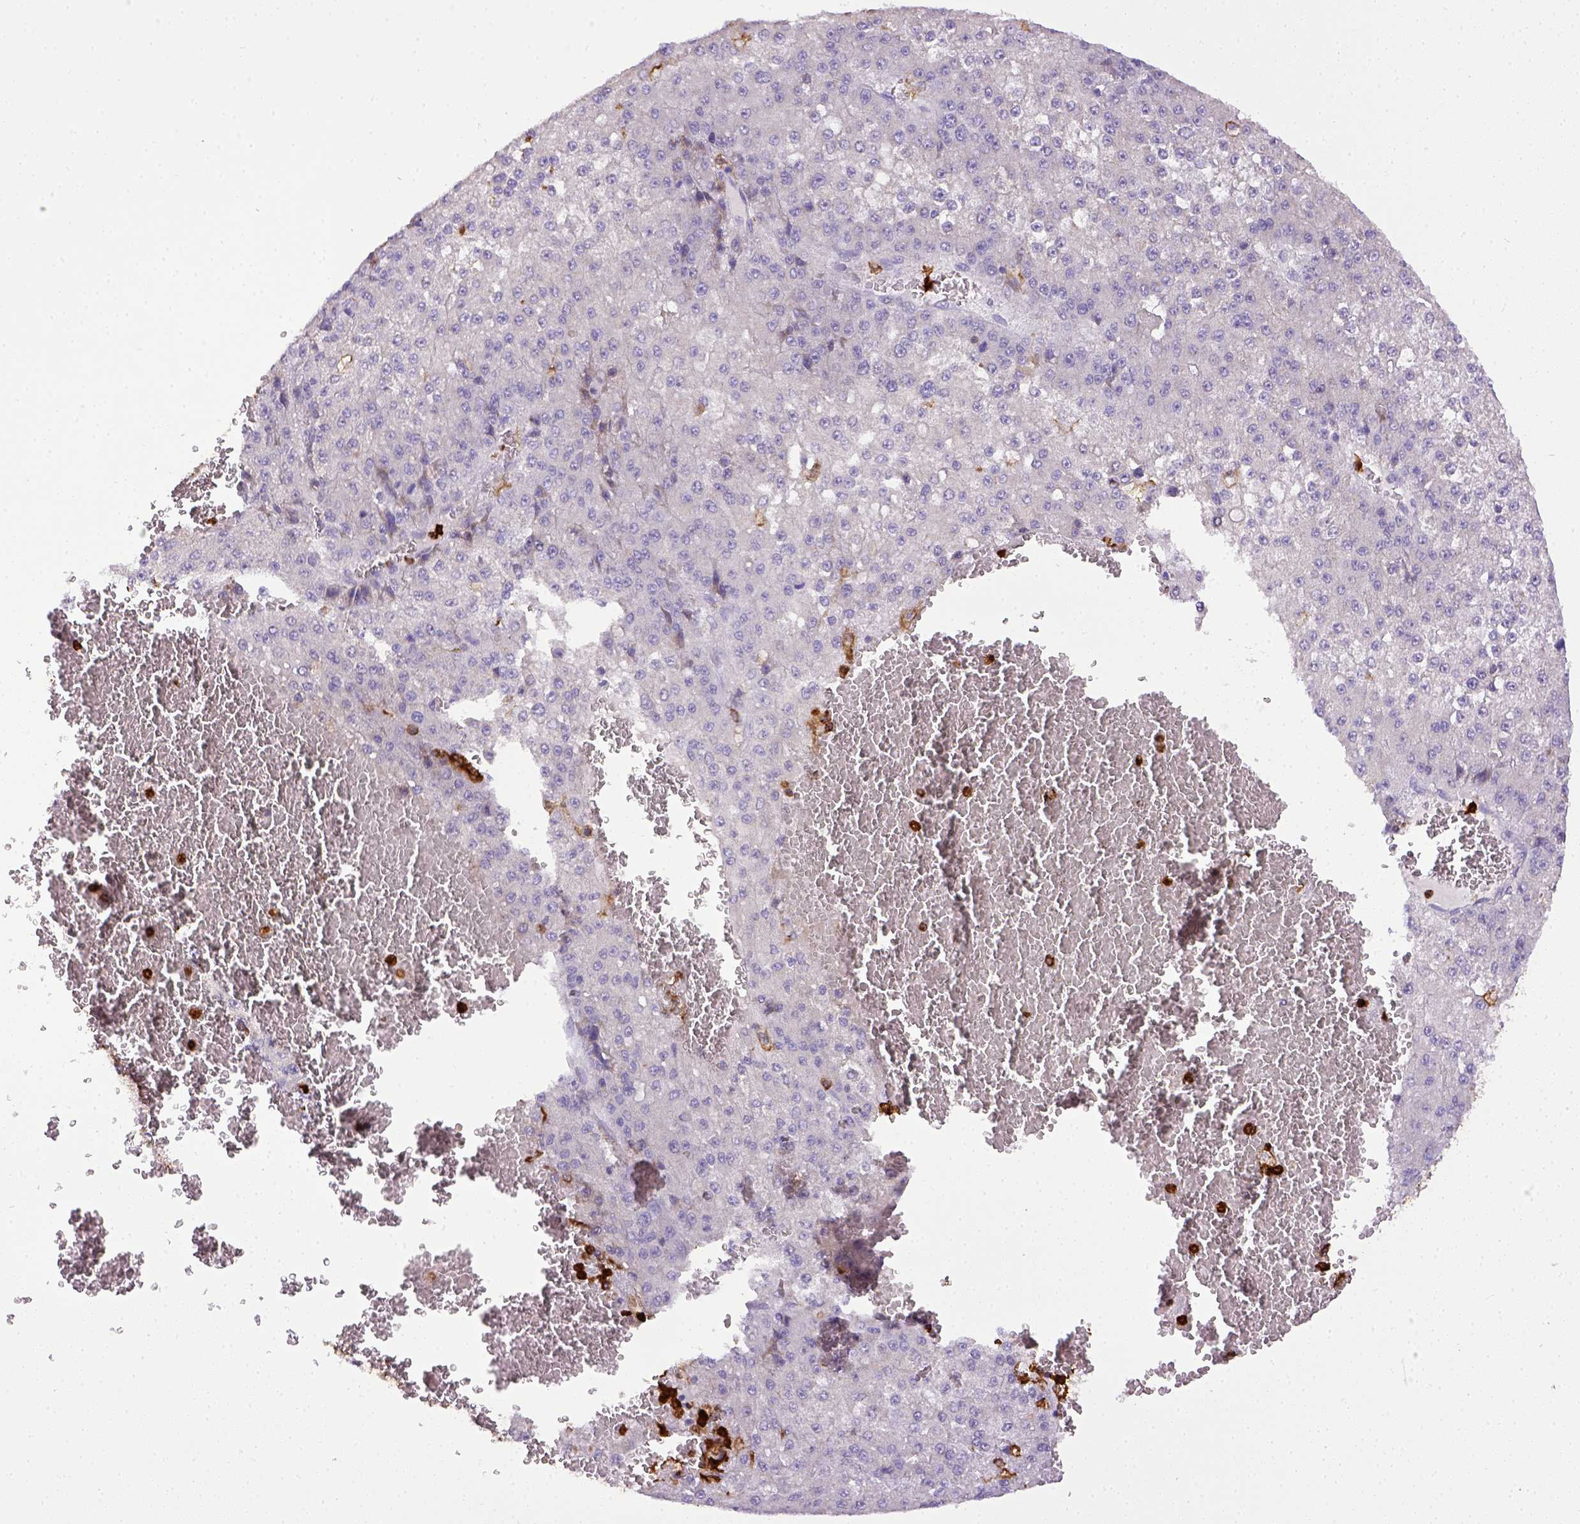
{"staining": {"intensity": "negative", "quantity": "none", "location": "none"}, "tissue": "liver cancer", "cell_type": "Tumor cells", "image_type": "cancer", "snomed": [{"axis": "morphology", "description": "Carcinoma, Hepatocellular, NOS"}, {"axis": "topography", "description": "Liver"}], "caption": "There is no significant staining in tumor cells of liver cancer. (Brightfield microscopy of DAB (3,3'-diaminobenzidine) IHC at high magnification).", "gene": "ITGAM", "patient": {"sex": "female", "age": 73}}